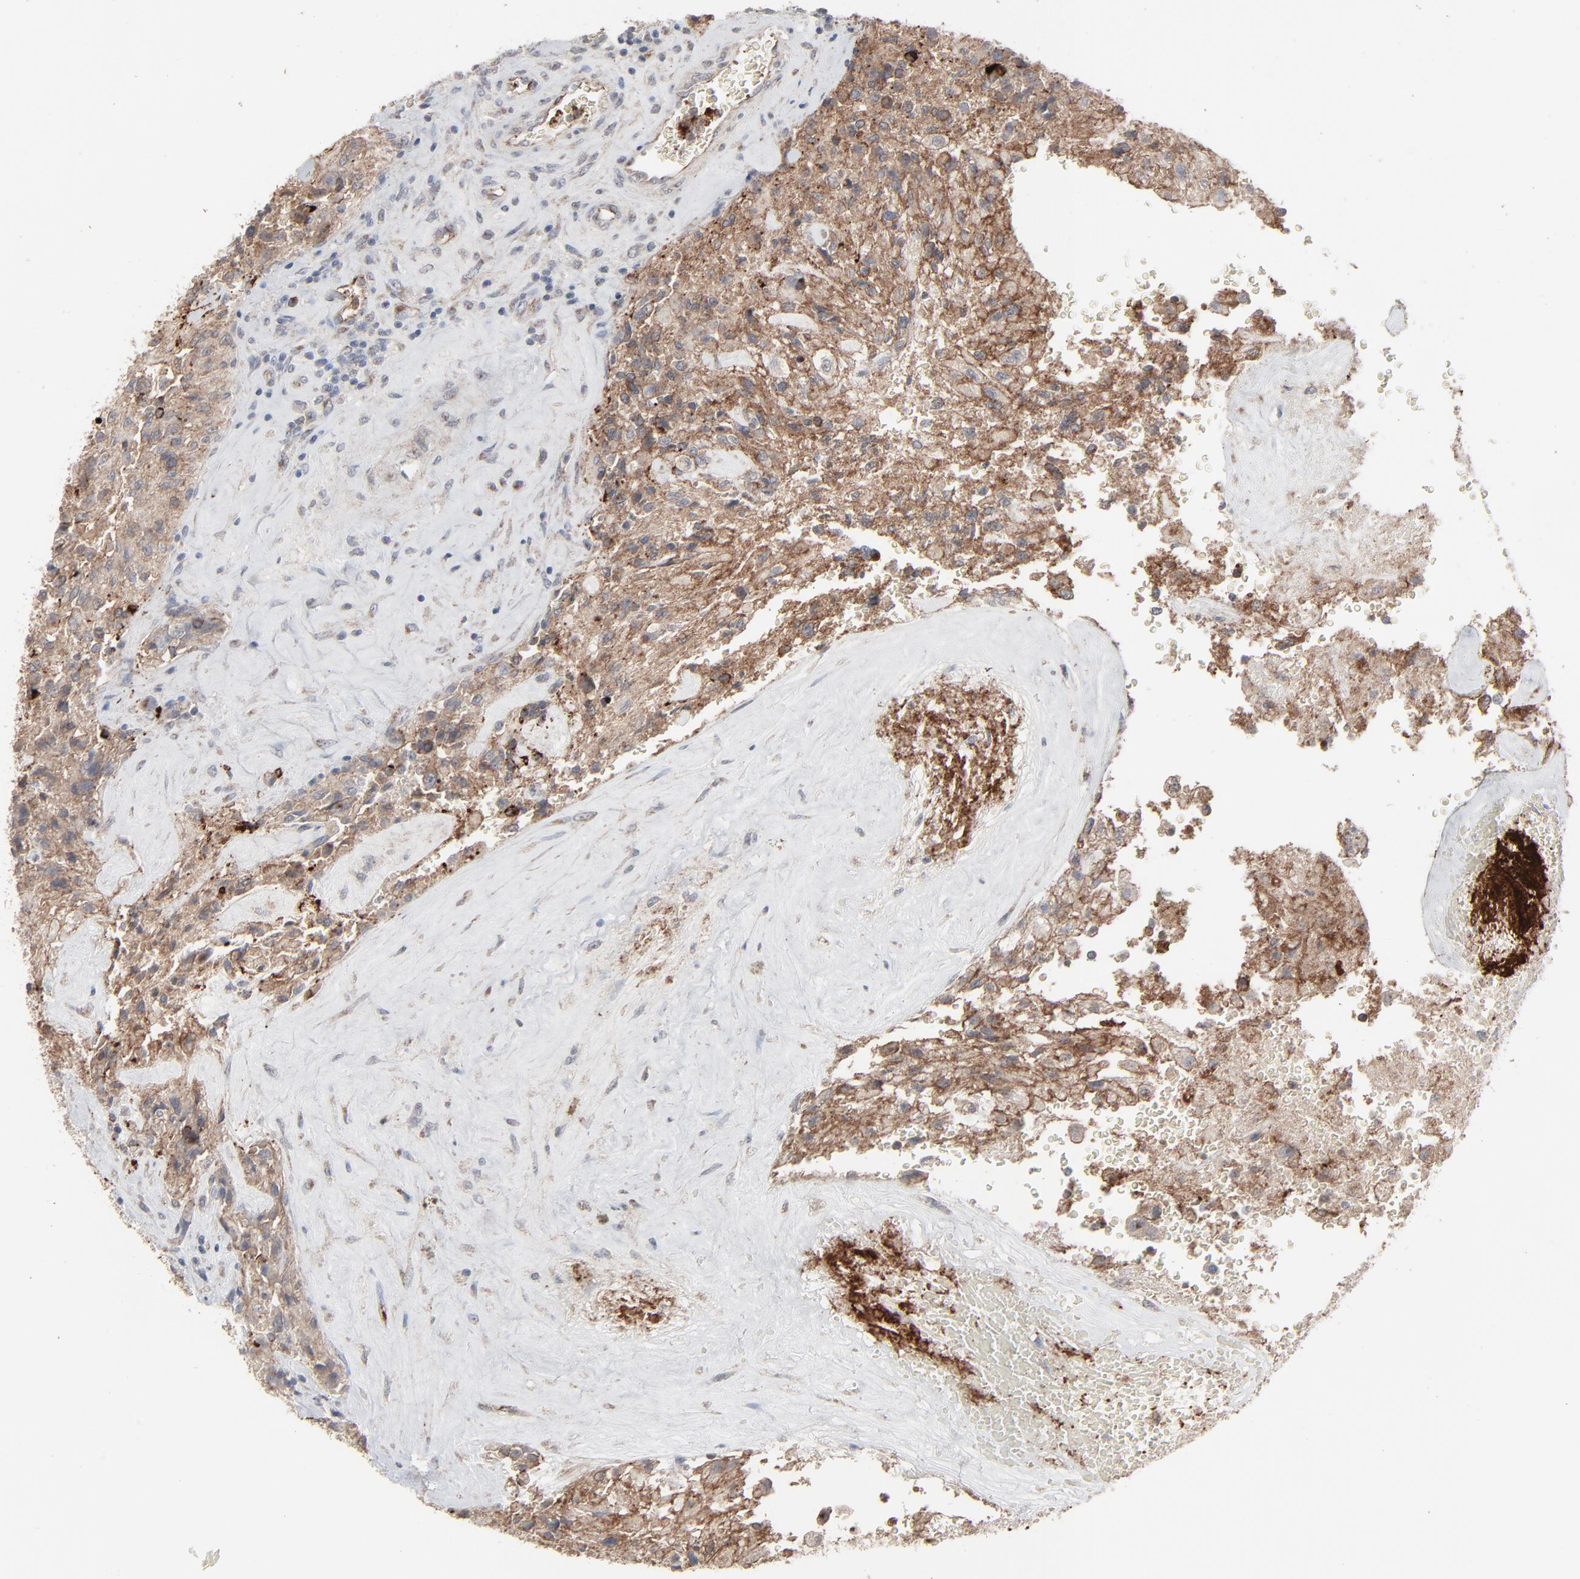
{"staining": {"intensity": "moderate", "quantity": ">75%", "location": "cytoplasmic/membranous"}, "tissue": "glioma", "cell_type": "Tumor cells", "image_type": "cancer", "snomed": [{"axis": "morphology", "description": "Normal tissue, NOS"}, {"axis": "morphology", "description": "Glioma, malignant, High grade"}, {"axis": "topography", "description": "Cerebral cortex"}], "caption": "Immunohistochemical staining of malignant high-grade glioma displays moderate cytoplasmic/membranous protein staining in approximately >75% of tumor cells.", "gene": "JAM3", "patient": {"sex": "male", "age": 56}}